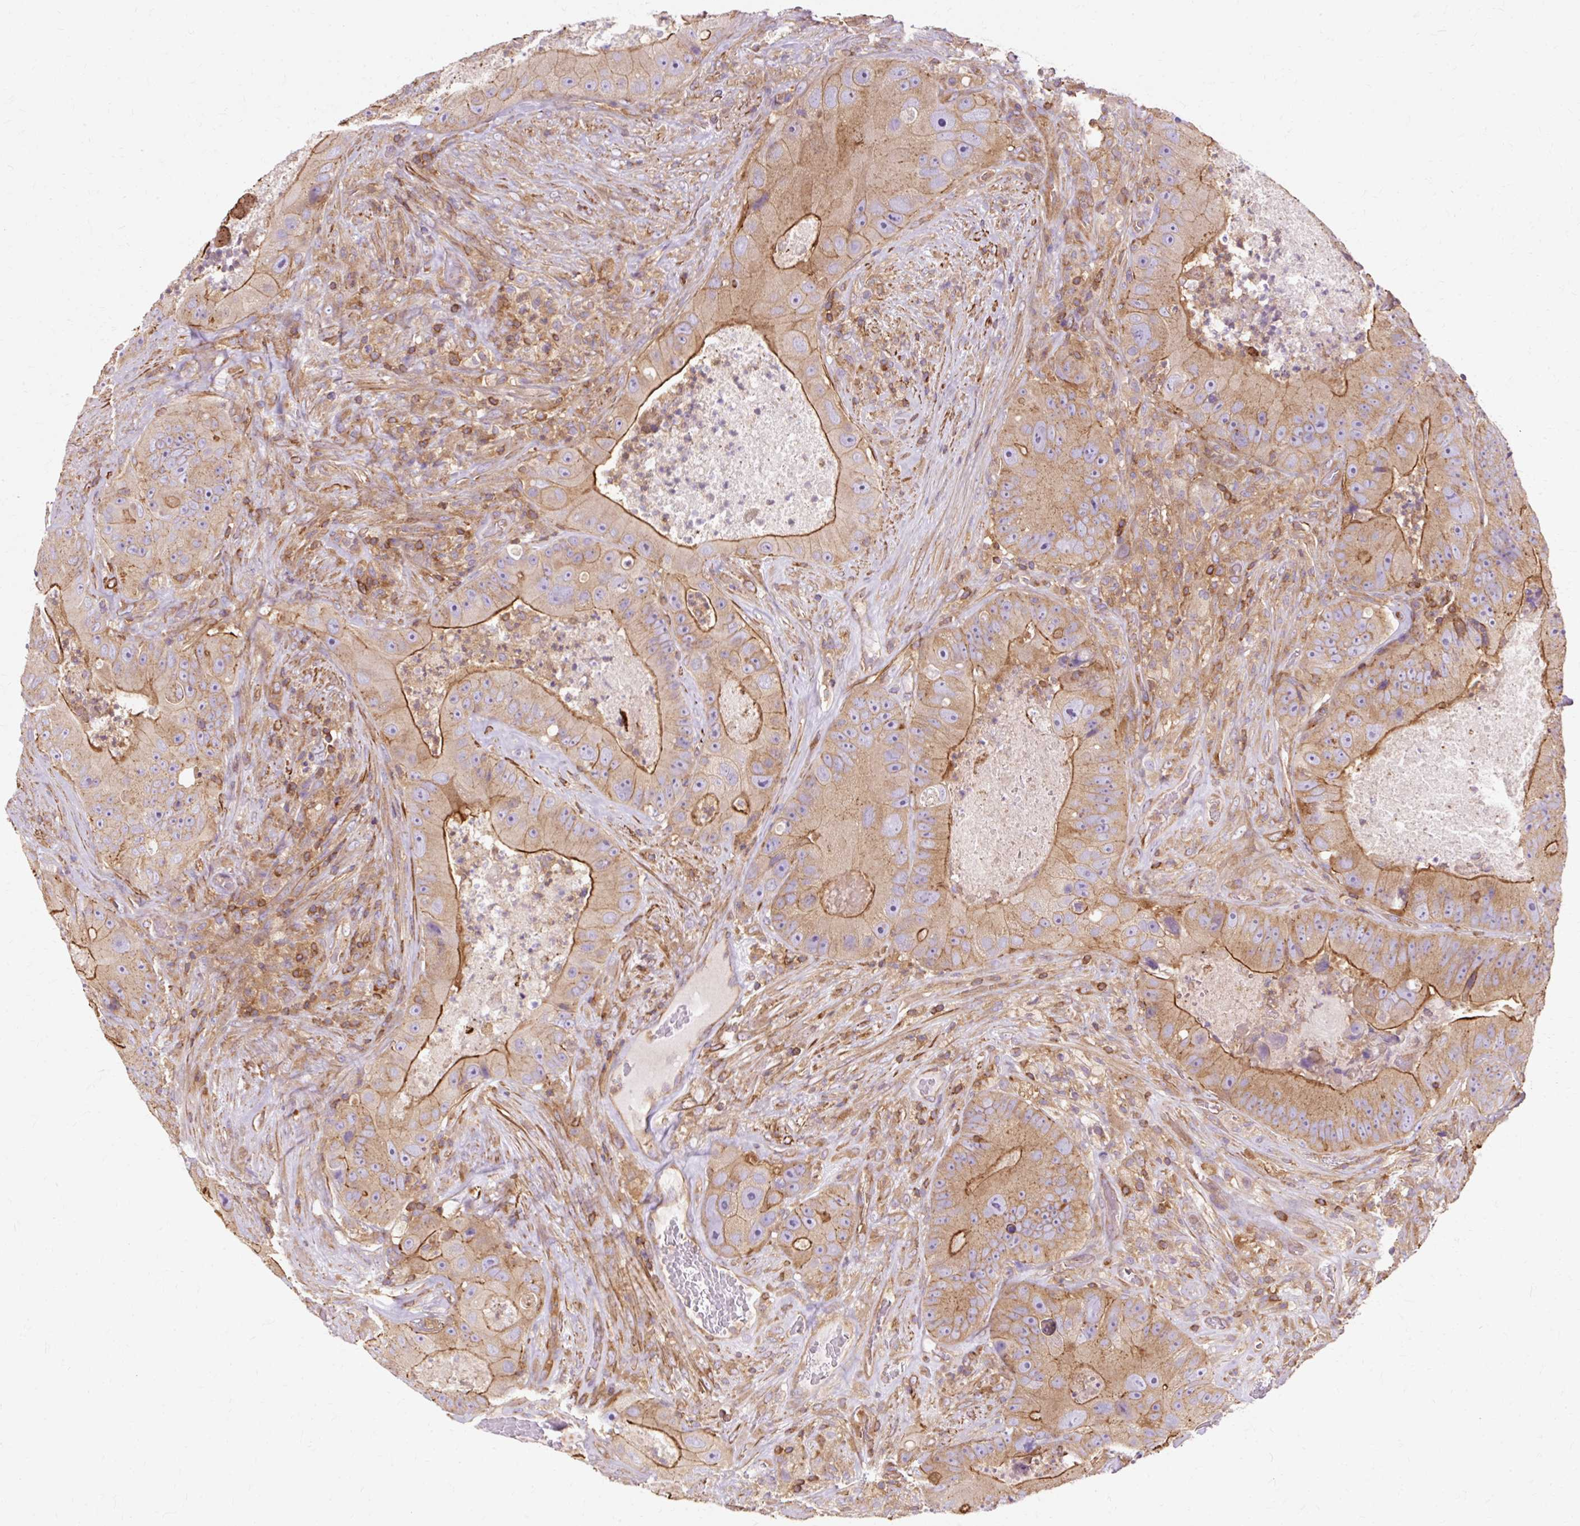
{"staining": {"intensity": "moderate", "quantity": "25%-75%", "location": "cytoplasmic/membranous"}, "tissue": "colorectal cancer", "cell_type": "Tumor cells", "image_type": "cancer", "snomed": [{"axis": "morphology", "description": "Adenocarcinoma, NOS"}, {"axis": "topography", "description": "Colon"}], "caption": "Immunohistochemistry micrograph of neoplastic tissue: human adenocarcinoma (colorectal) stained using IHC reveals medium levels of moderate protein expression localized specifically in the cytoplasmic/membranous of tumor cells, appearing as a cytoplasmic/membranous brown color.", "gene": "TBC1D2B", "patient": {"sex": "female", "age": 86}}